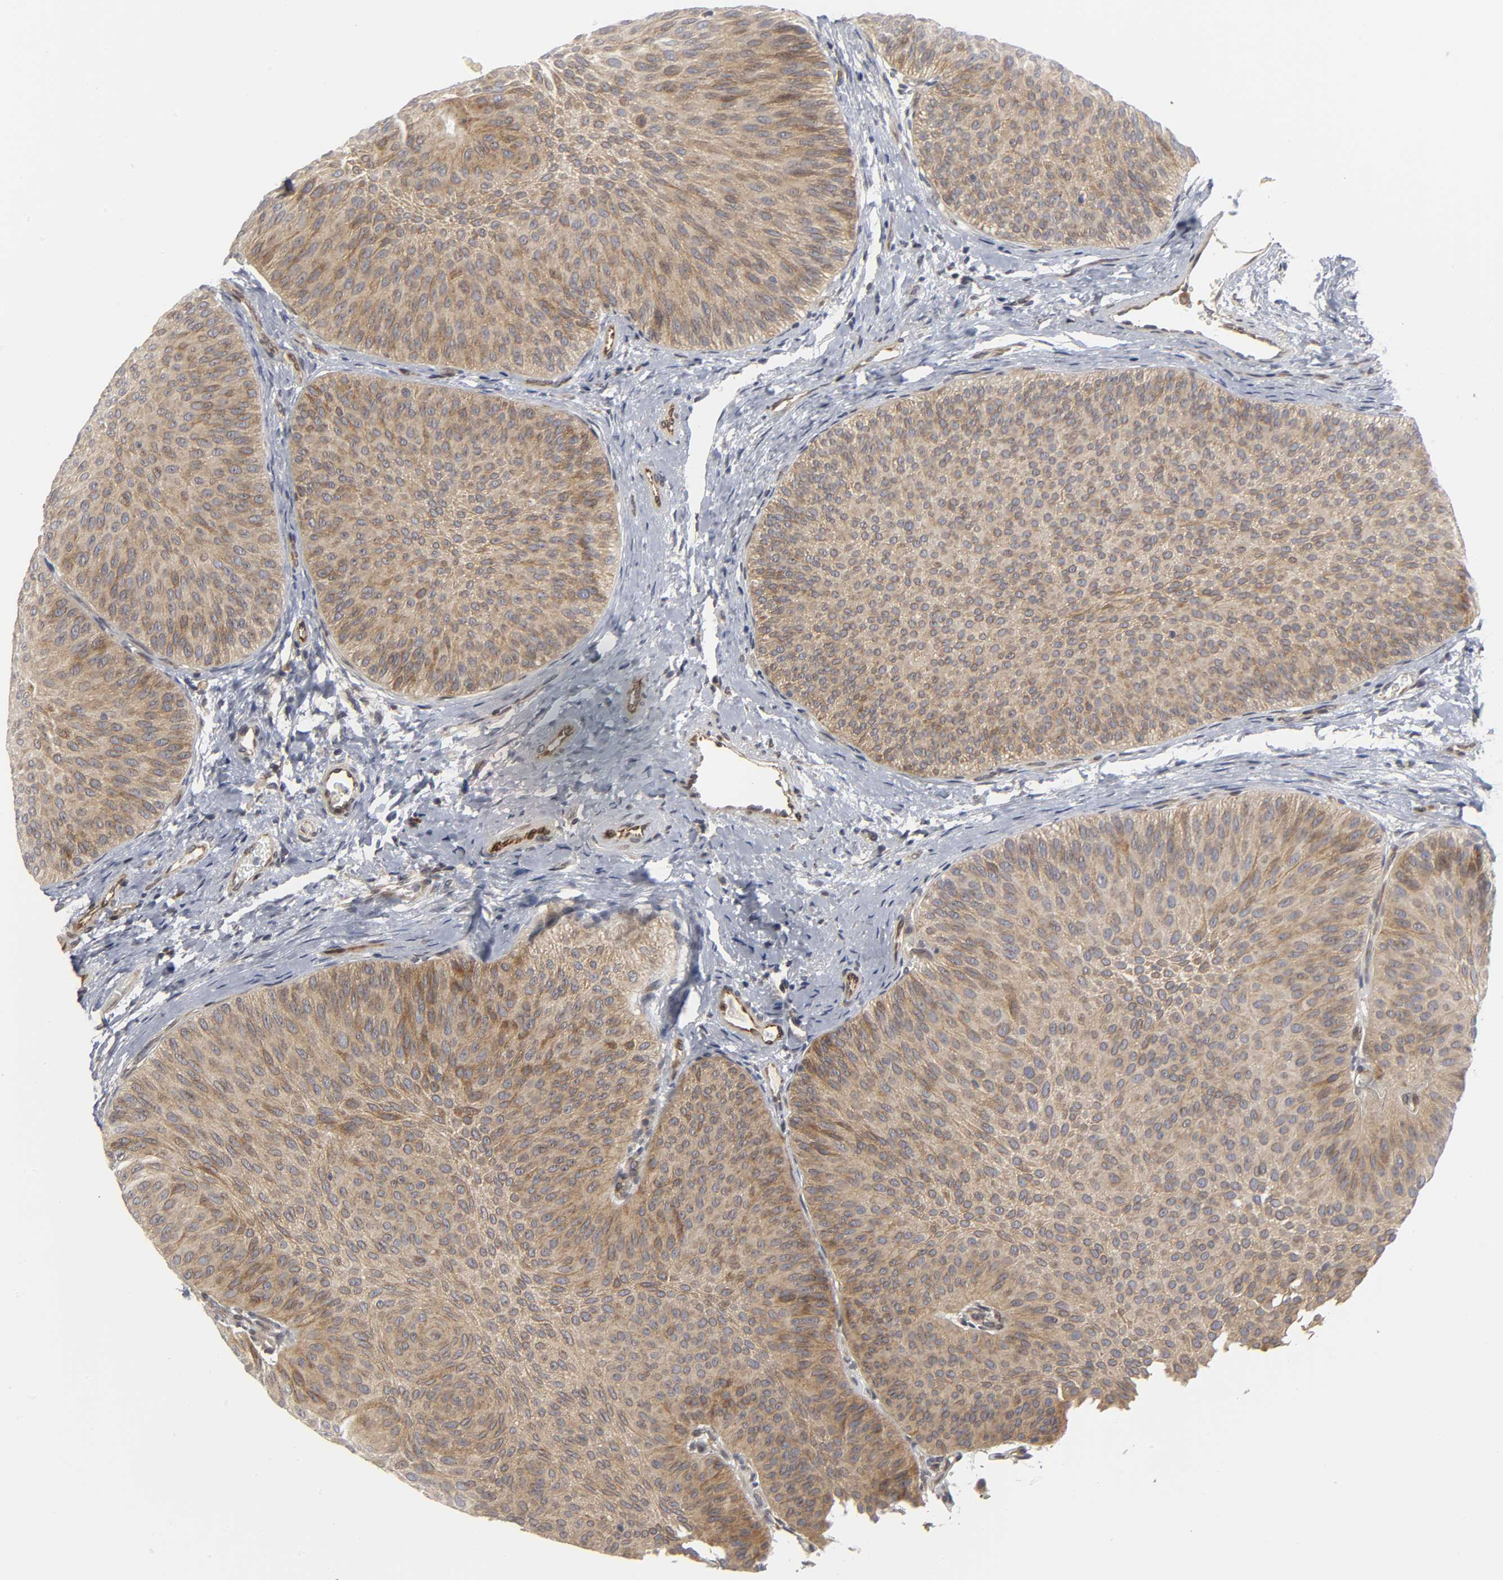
{"staining": {"intensity": "moderate", "quantity": ">75%", "location": "cytoplasmic/membranous"}, "tissue": "urothelial cancer", "cell_type": "Tumor cells", "image_type": "cancer", "snomed": [{"axis": "morphology", "description": "Urothelial carcinoma, Low grade"}, {"axis": "topography", "description": "Urinary bladder"}], "caption": "Immunohistochemical staining of urothelial cancer reveals medium levels of moderate cytoplasmic/membranous staining in approximately >75% of tumor cells.", "gene": "ASB6", "patient": {"sex": "female", "age": 60}}